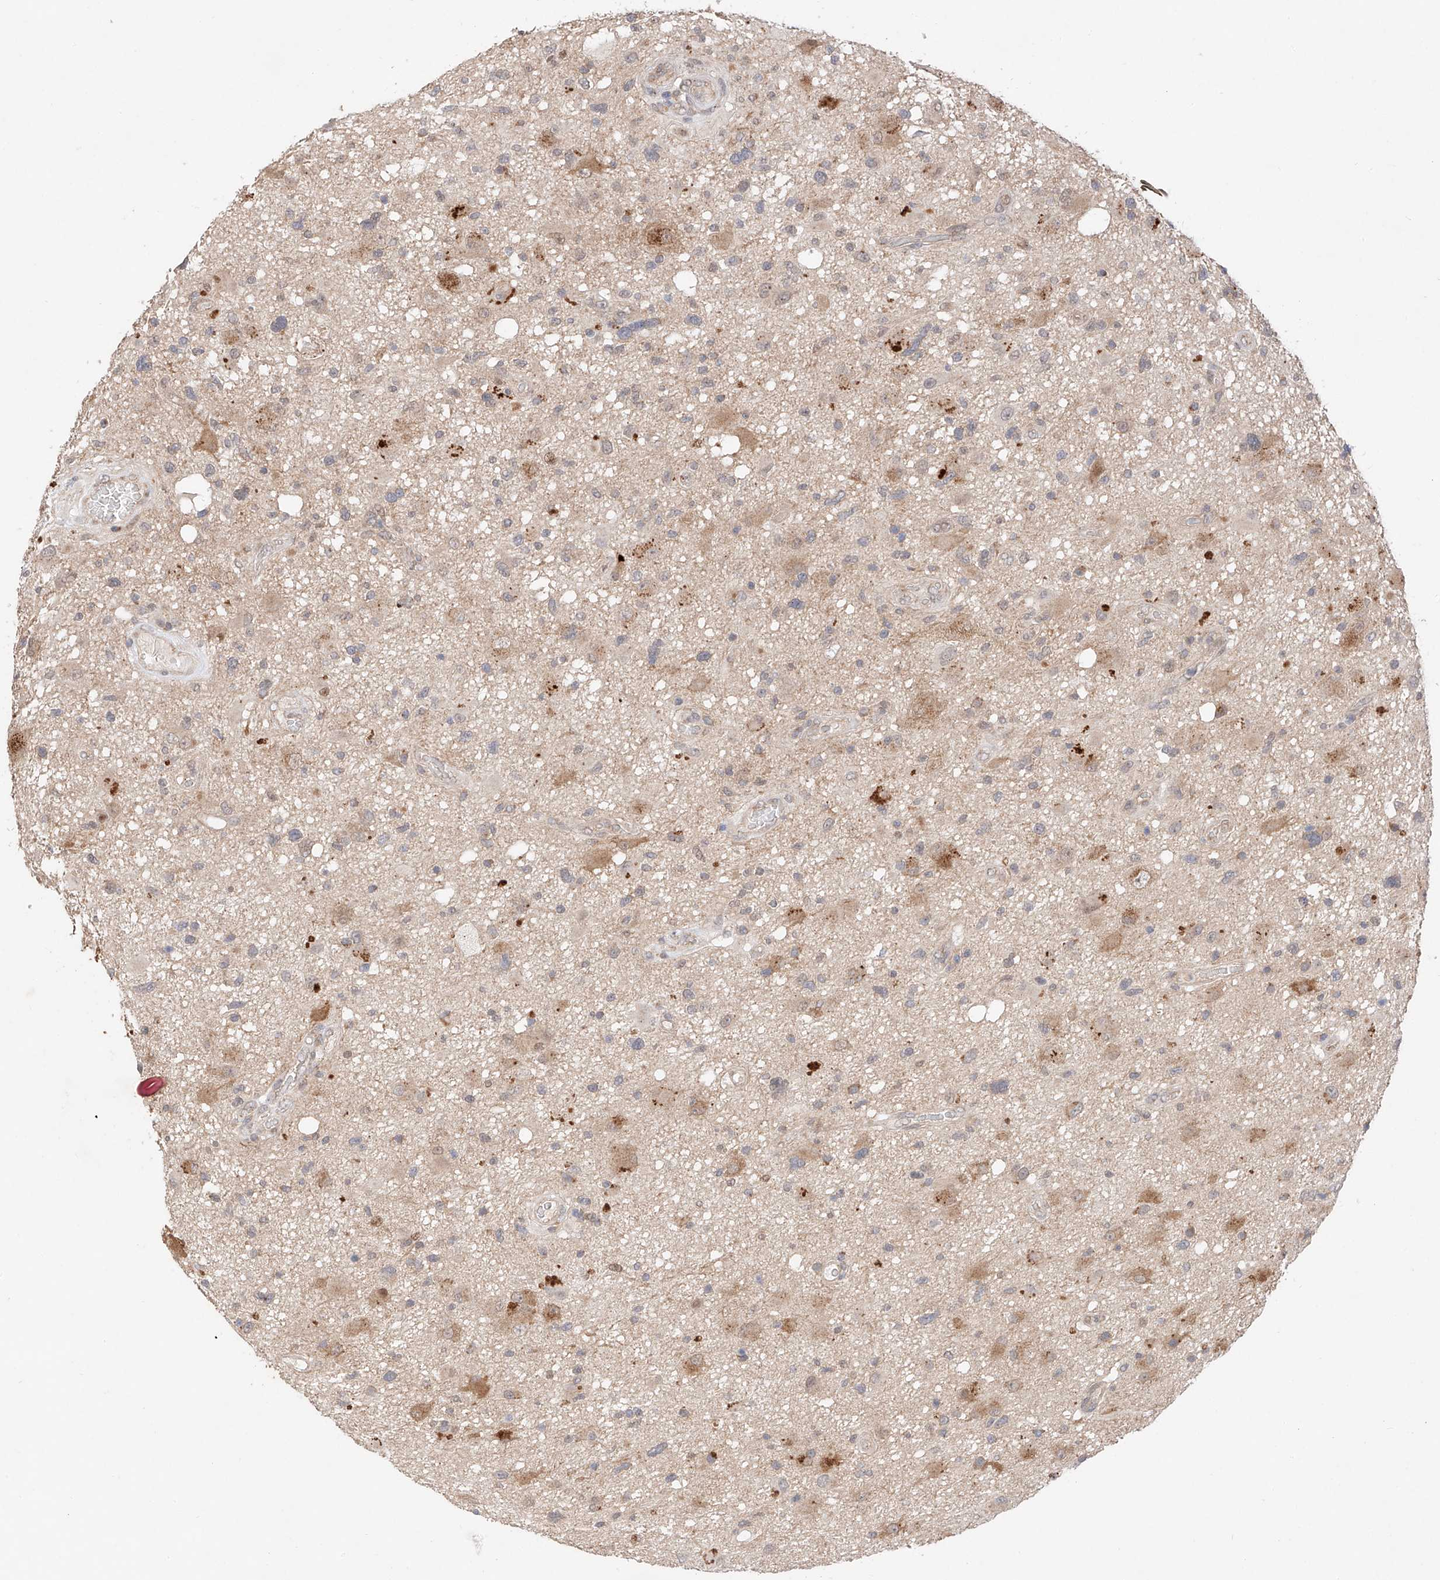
{"staining": {"intensity": "moderate", "quantity": "<25%", "location": "cytoplasmic/membranous"}, "tissue": "glioma", "cell_type": "Tumor cells", "image_type": "cancer", "snomed": [{"axis": "morphology", "description": "Glioma, malignant, High grade"}, {"axis": "topography", "description": "Brain"}], "caption": "Protein staining by immunohistochemistry demonstrates moderate cytoplasmic/membranous staining in approximately <25% of tumor cells in high-grade glioma (malignant).", "gene": "GCNT1", "patient": {"sex": "male", "age": 33}}